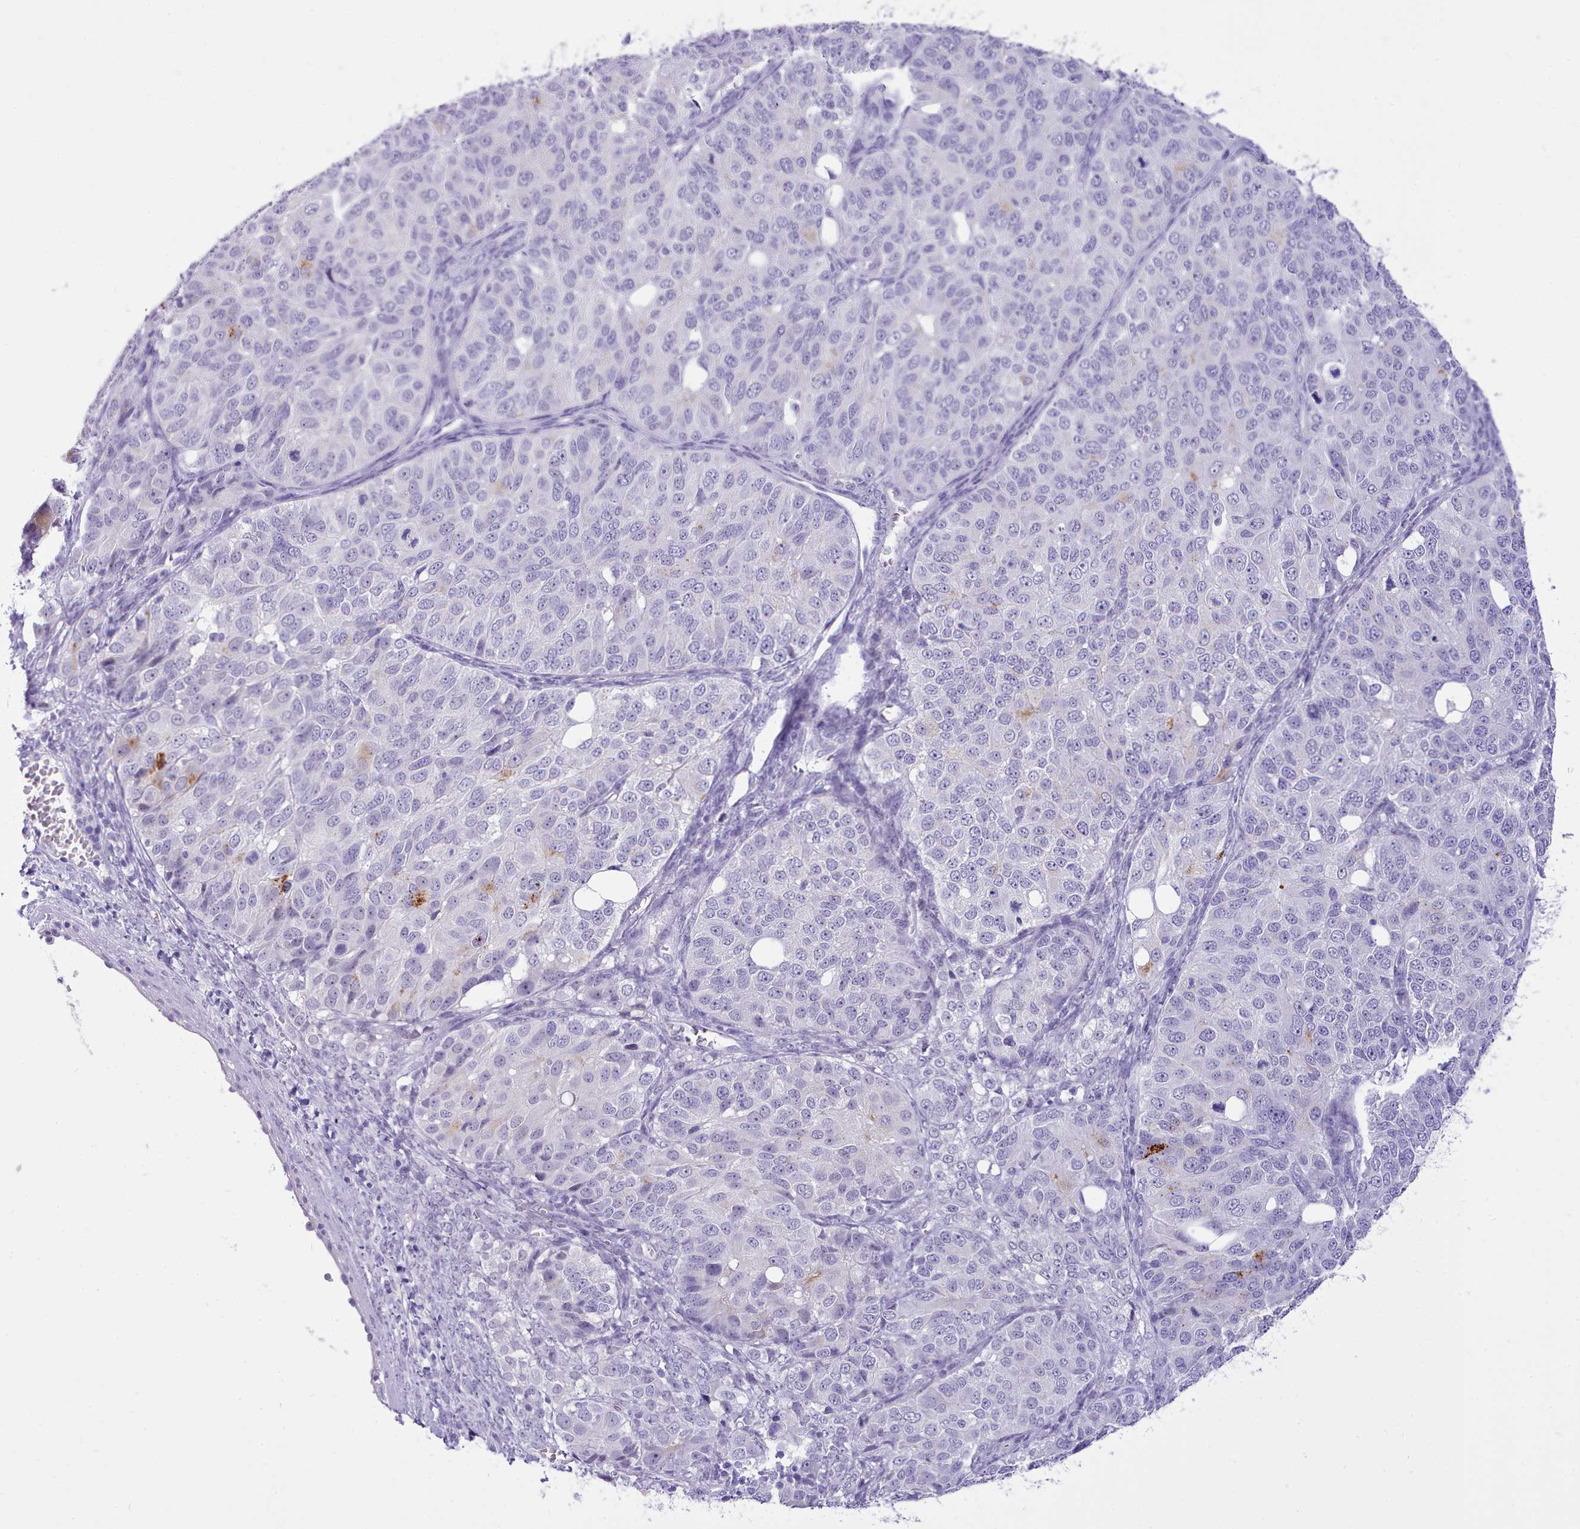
{"staining": {"intensity": "negative", "quantity": "none", "location": "none"}, "tissue": "ovarian cancer", "cell_type": "Tumor cells", "image_type": "cancer", "snomed": [{"axis": "morphology", "description": "Carcinoma, endometroid"}, {"axis": "topography", "description": "Ovary"}], "caption": "A photomicrograph of endometroid carcinoma (ovarian) stained for a protein reveals no brown staining in tumor cells.", "gene": "LRRC37A", "patient": {"sex": "female", "age": 51}}